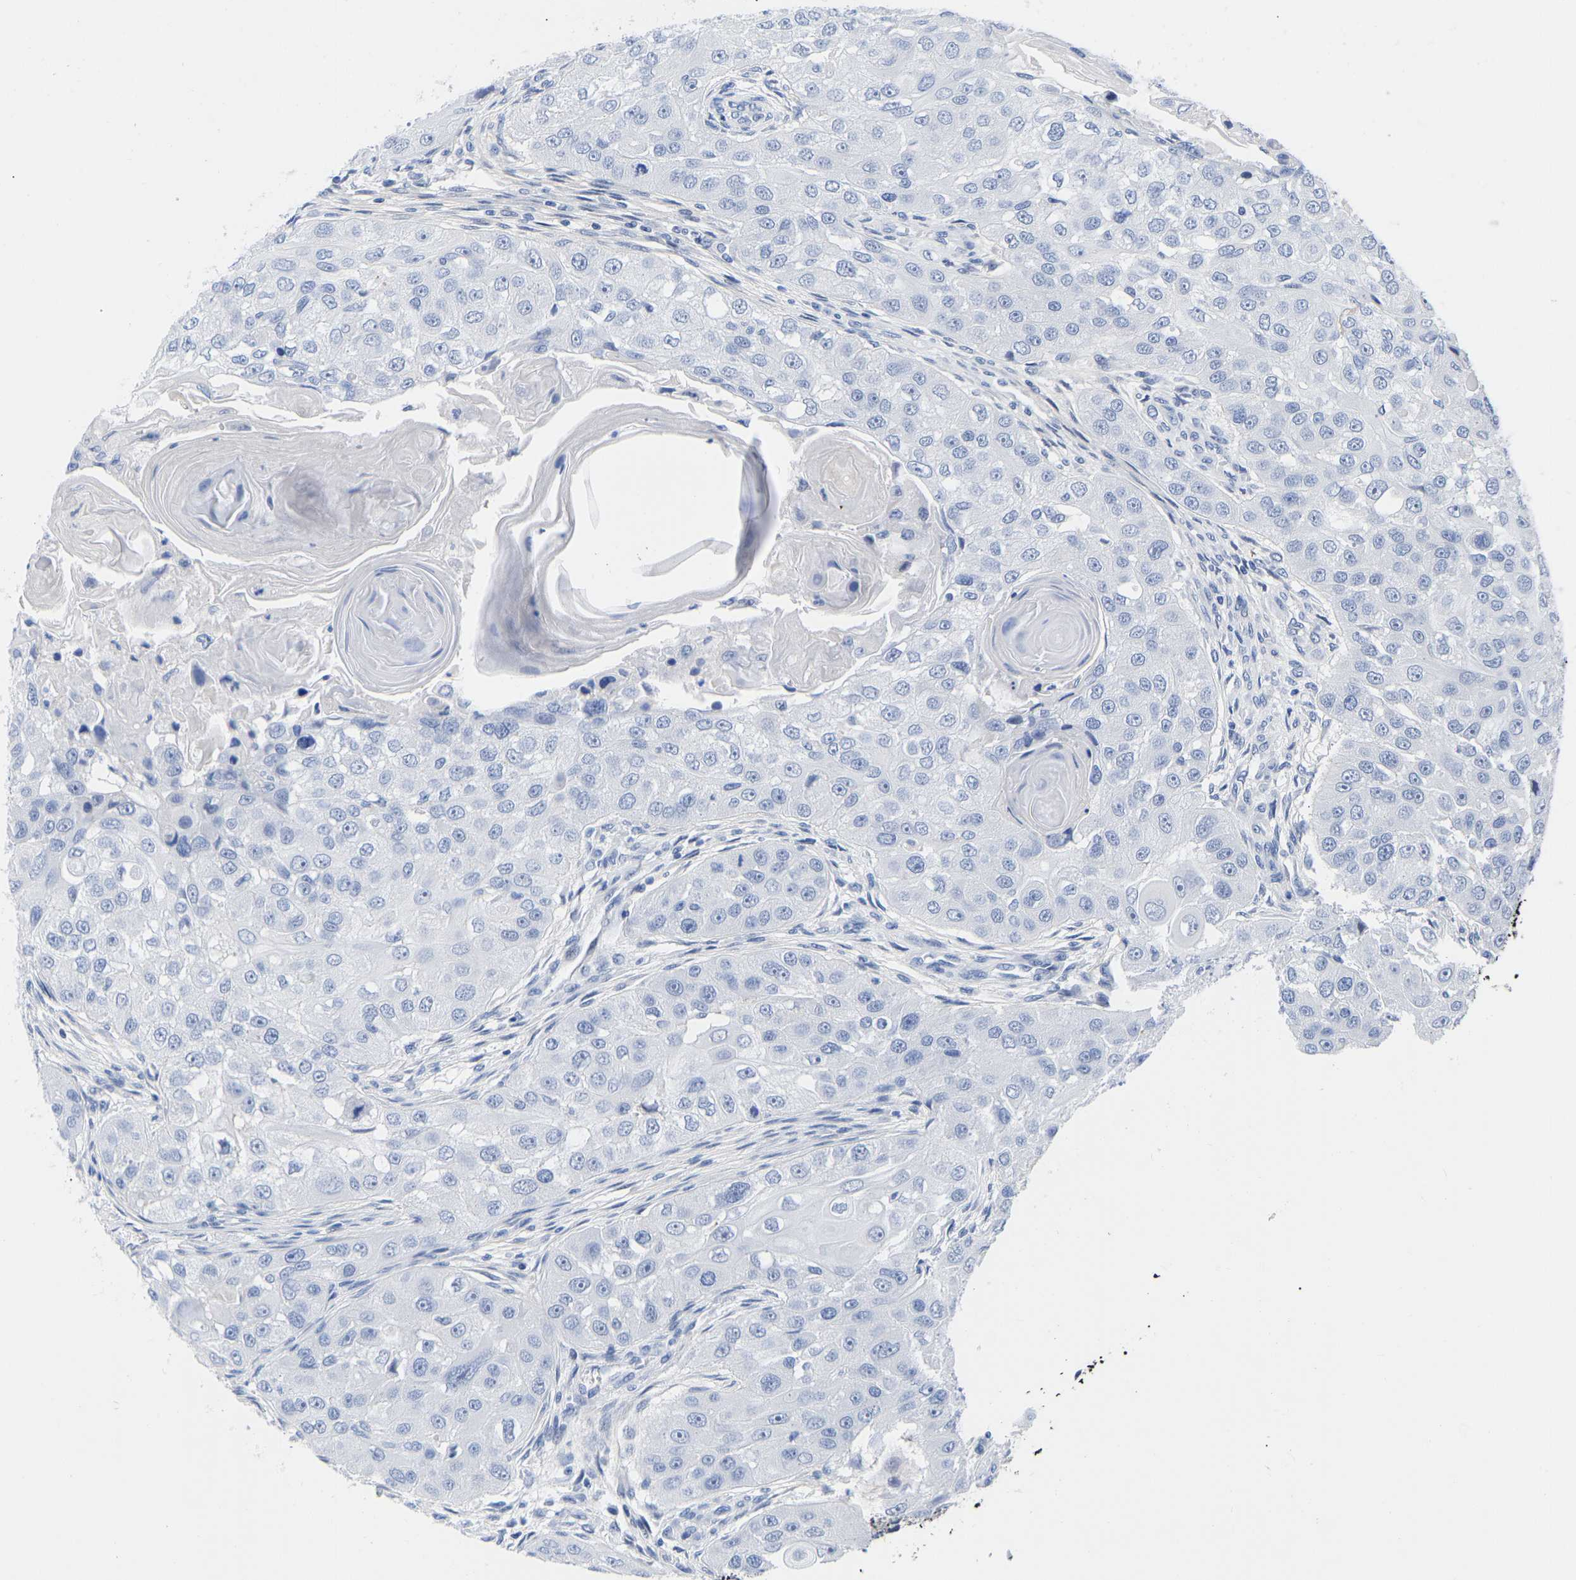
{"staining": {"intensity": "negative", "quantity": "none", "location": "none"}, "tissue": "head and neck cancer", "cell_type": "Tumor cells", "image_type": "cancer", "snomed": [{"axis": "morphology", "description": "Normal tissue, NOS"}, {"axis": "morphology", "description": "Squamous cell carcinoma, NOS"}, {"axis": "topography", "description": "Skeletal muscle"}, {"axis": "topography", "description": "Head-Neck"}], "caption": "There is no significant staining in tumor cells of head and neck squamous cell carcinoma.", "gene": "GPA33", "patient": {"sex": "male", "age": 51}}